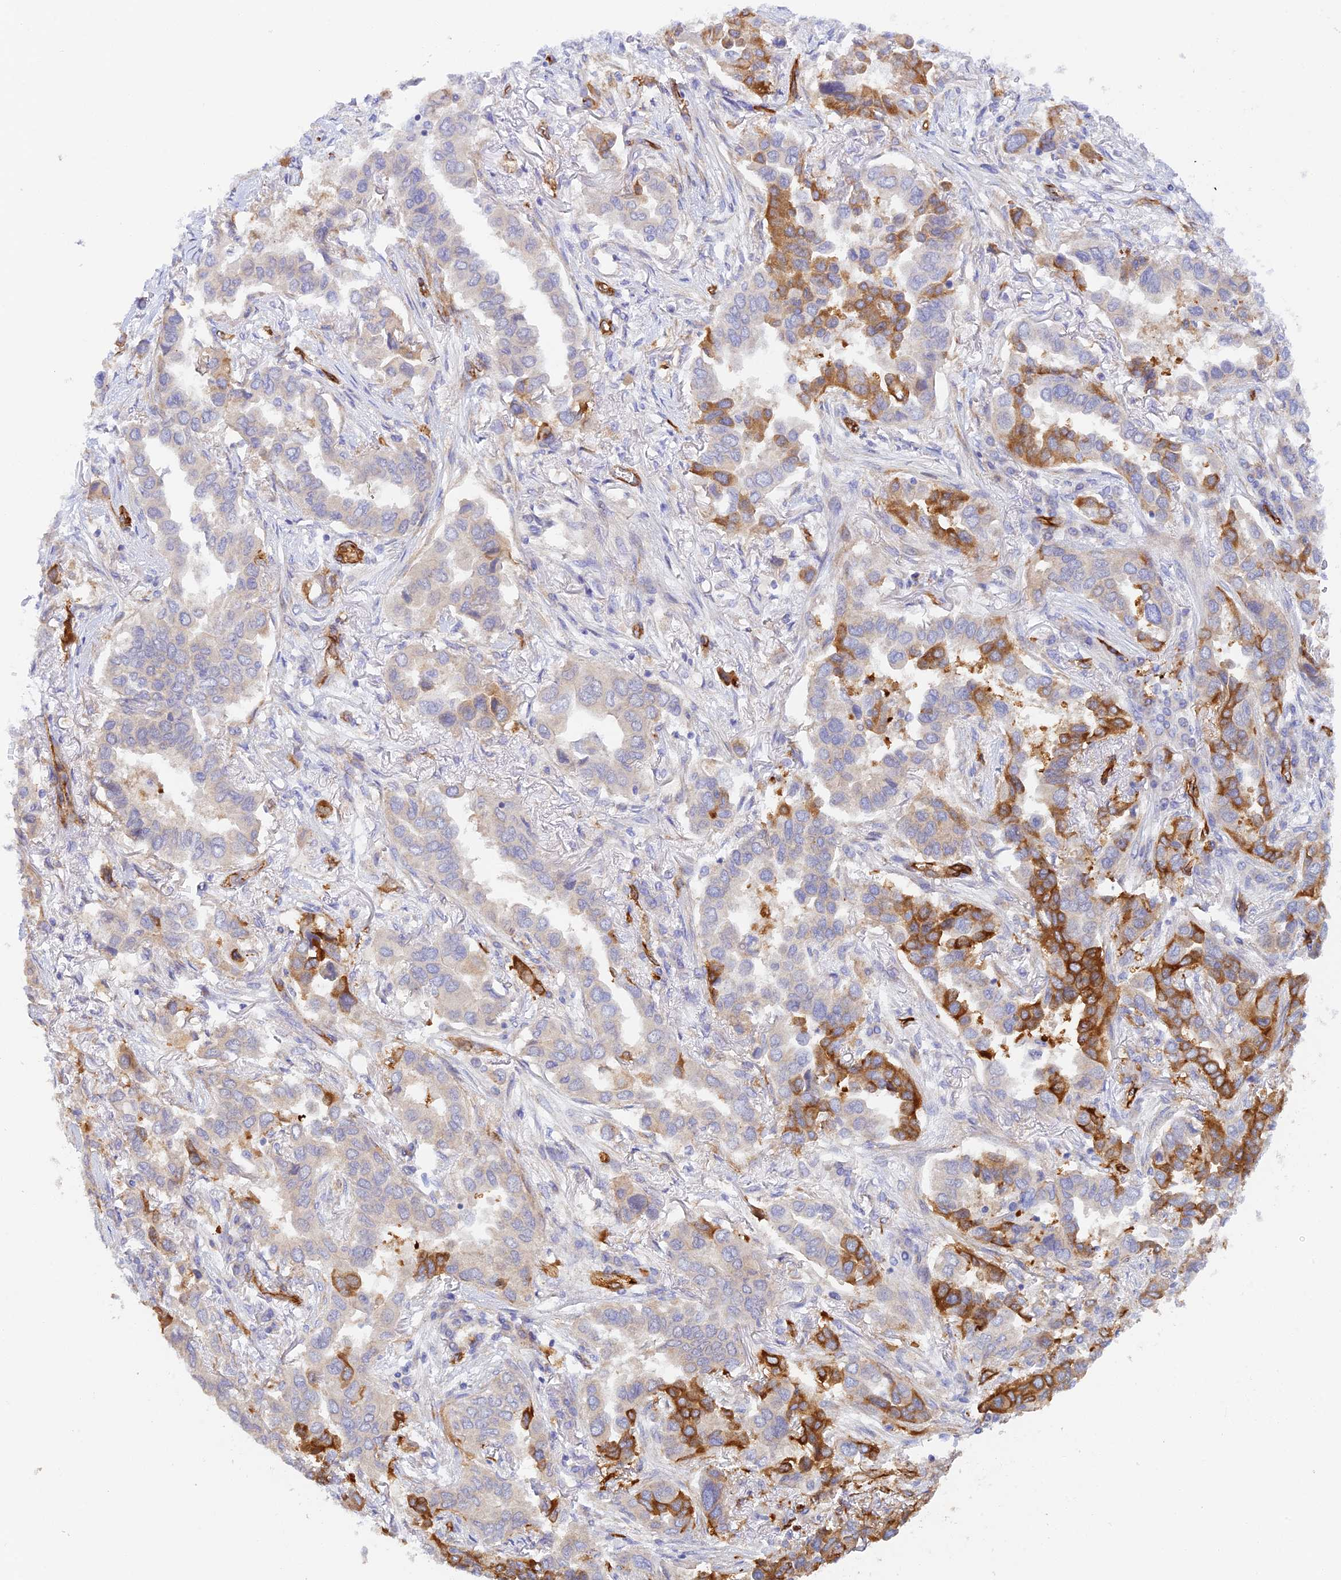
{"staining": {"intensity": "moderate", "quantity": "25%-75%", "location": "cytoplasmic/membranous"}, "tissue": "lung cancer", "cell_type": "Tumor cells", "image_type": "cancer", "snomed": [{"axis": "morphology", "description": "Adenocarcinoma, NOS"}, {"axis": "topography", "description": "Lung"}], "caption": "Adenocarcinoma (lung) was stained to show a protein in brown. There is medium levels of moderate cytoplasmic/membranous positivity in approximately 25%-75% of tumor cells.", "gene": "MYO9A", "patient": {"sex": "female", "age": 76}}